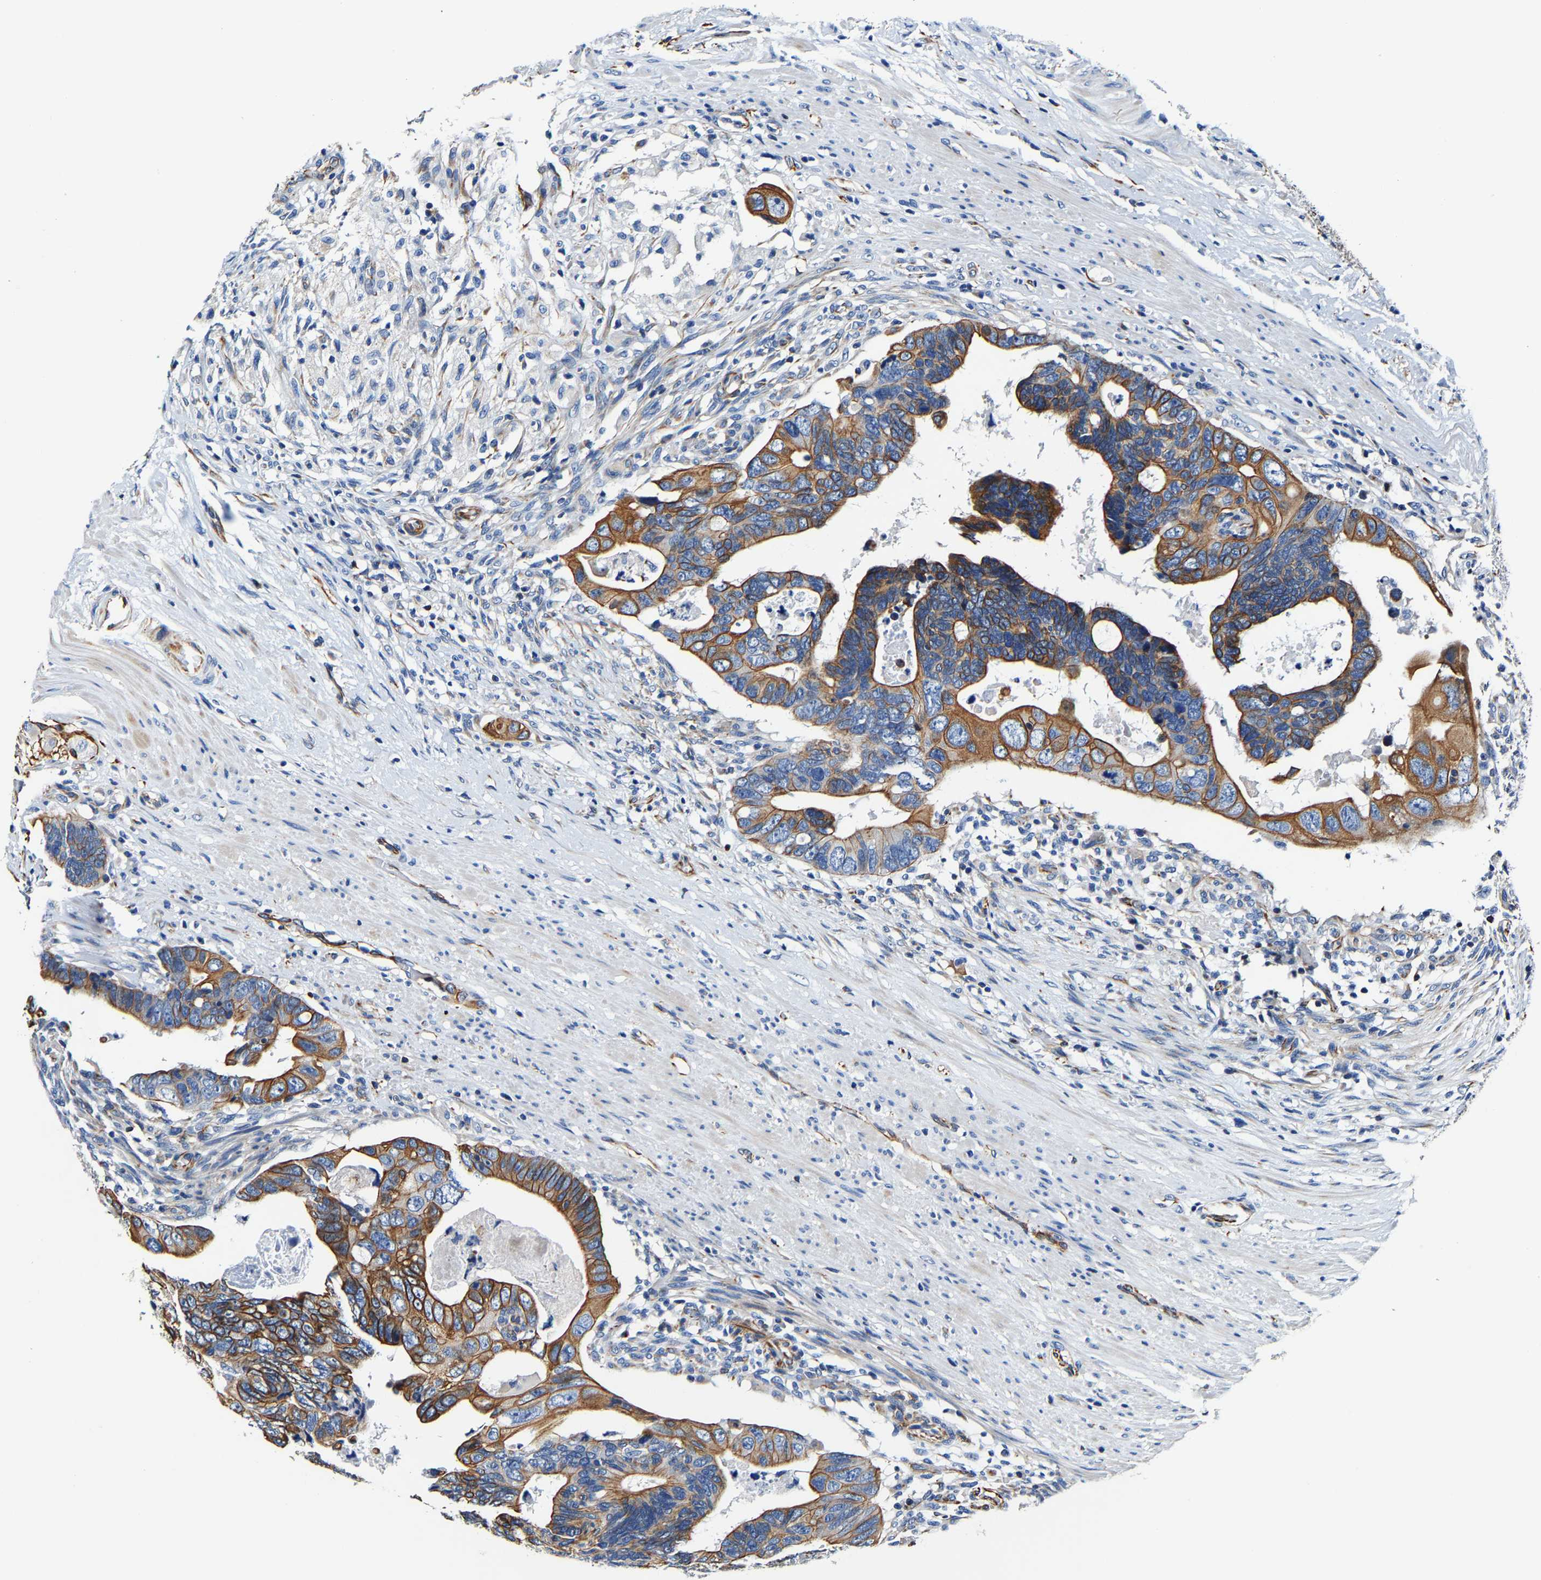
{"staining": {"intensity": "moderate", "quantity": ">75%", "location": "cytoplasmic/membranous"}, "tissue": "colorectal cancer", "cell_type": "Tumor cells", "image_type": "cancer", "snomed": [{"axis": "morphology", "description": "Adenocarcinoma, NOS"}, {"axis": "topography", "description": "Rectum"}], "caption": "A micrograph of human colorectal adenocarcinoma stained for a protein reveals moderate cytoplasmic/membranous brown staining in tumor cells. (DAB (3,3'-diaminobenzidine) IHC with brightfield microscopy, high magnification).", "gene": "MMEL1", "patient": {"sex": "male", "age": 53}}